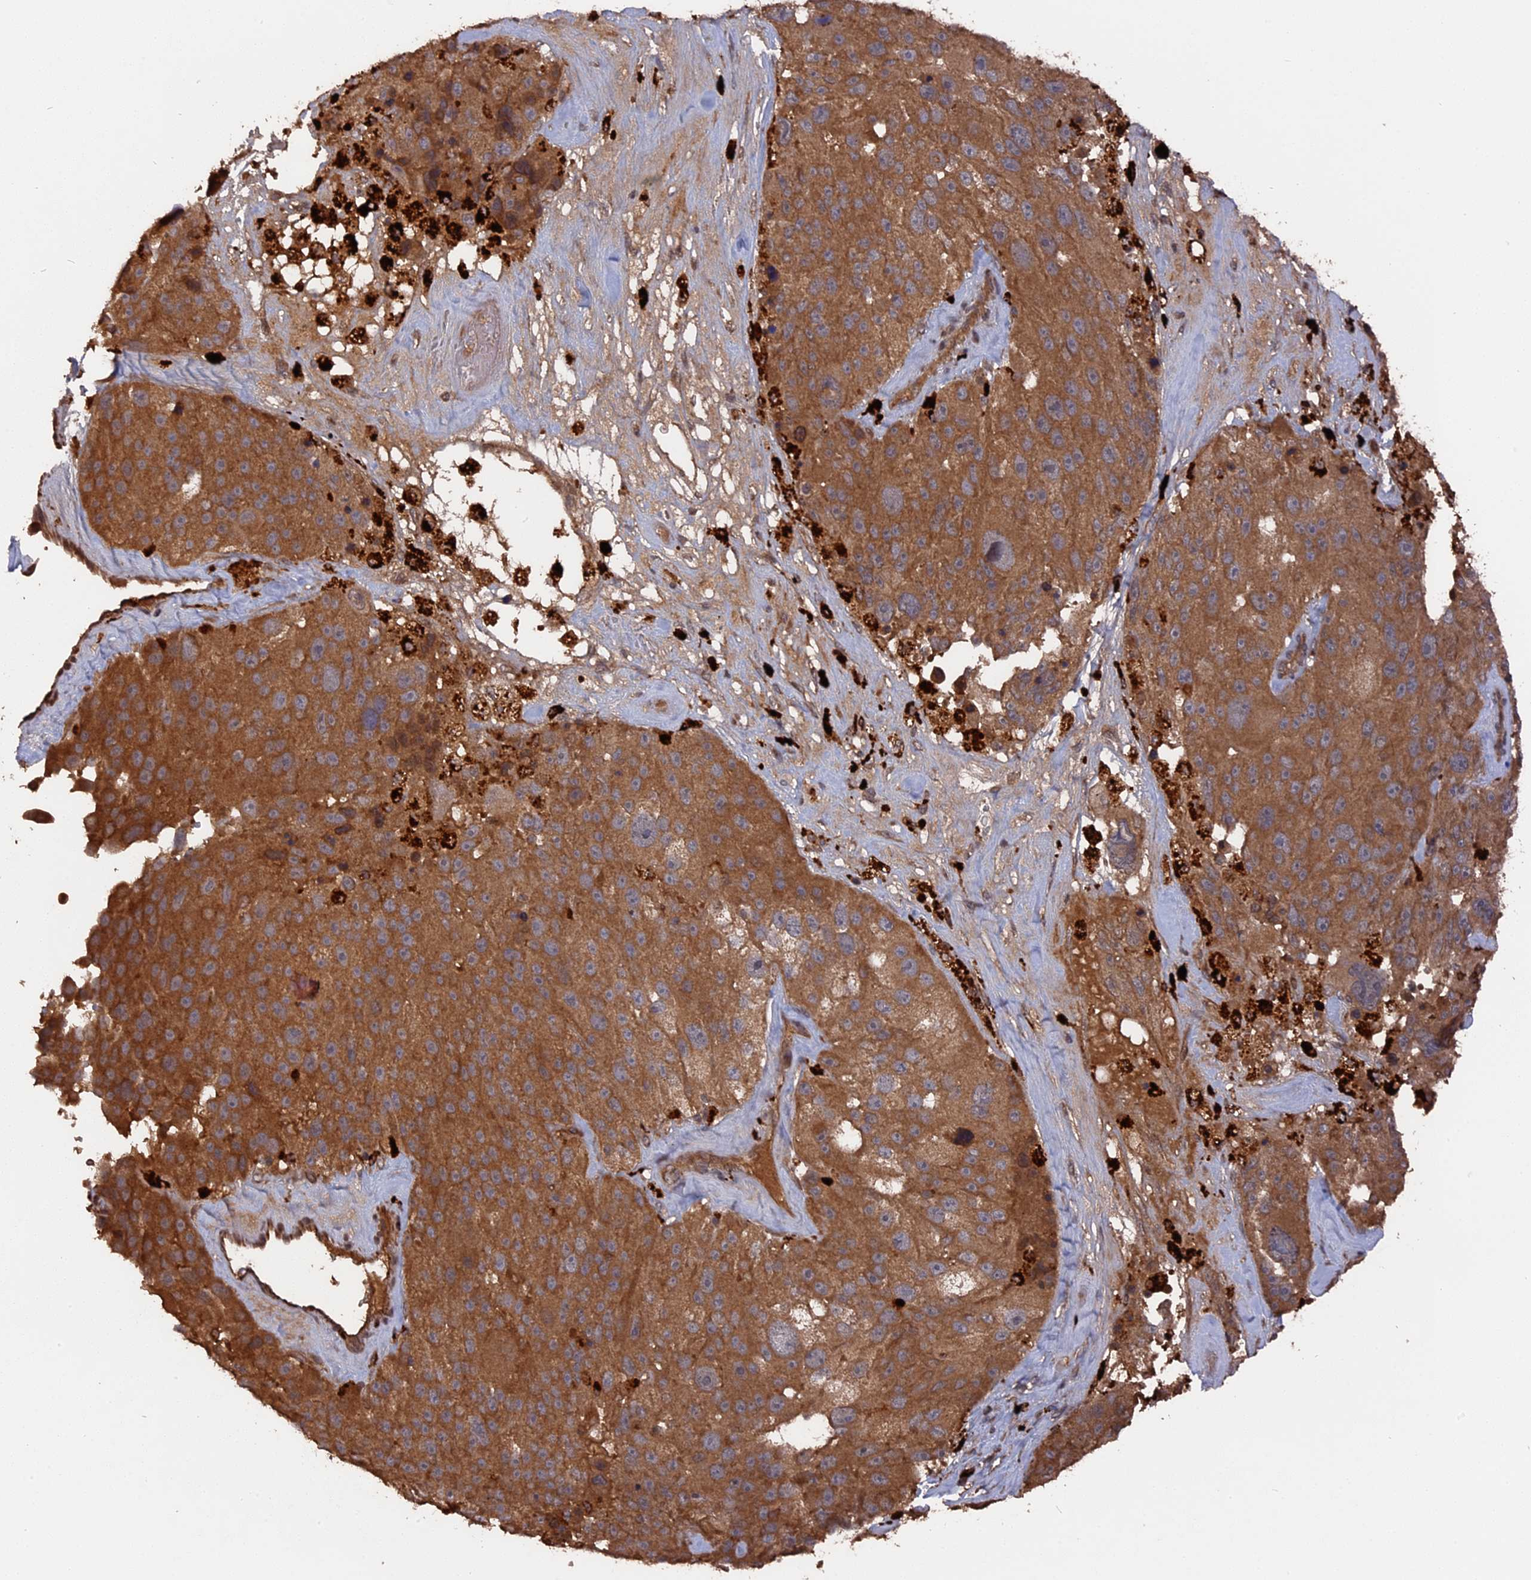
{"staining": {"intensity": "strong", "quantity": ">75%", "location": "cytoplasmic/membranous"}, "tissue": "melanoma", "cell_type": "Tumor cells", "image_type": "cancer", "snomed": [{"axis": "morphology", "description": "Malignant melanoma, Metastatic site"}, {"axis": "topography", "description": "Lymph node"}], "caption": "The photomicrograph reveals a brown stain indicating the presence of a protein in the cytoplasmic/membranous of tumor cells in melanoma. The staining was performed using DAB to visualize the protein expression in brown, while the nuclei were stained in blue with hematoxylin (Magnification: 20x).", "gene": "TELO2", "patient": {"sex": "male", "age": 62}}